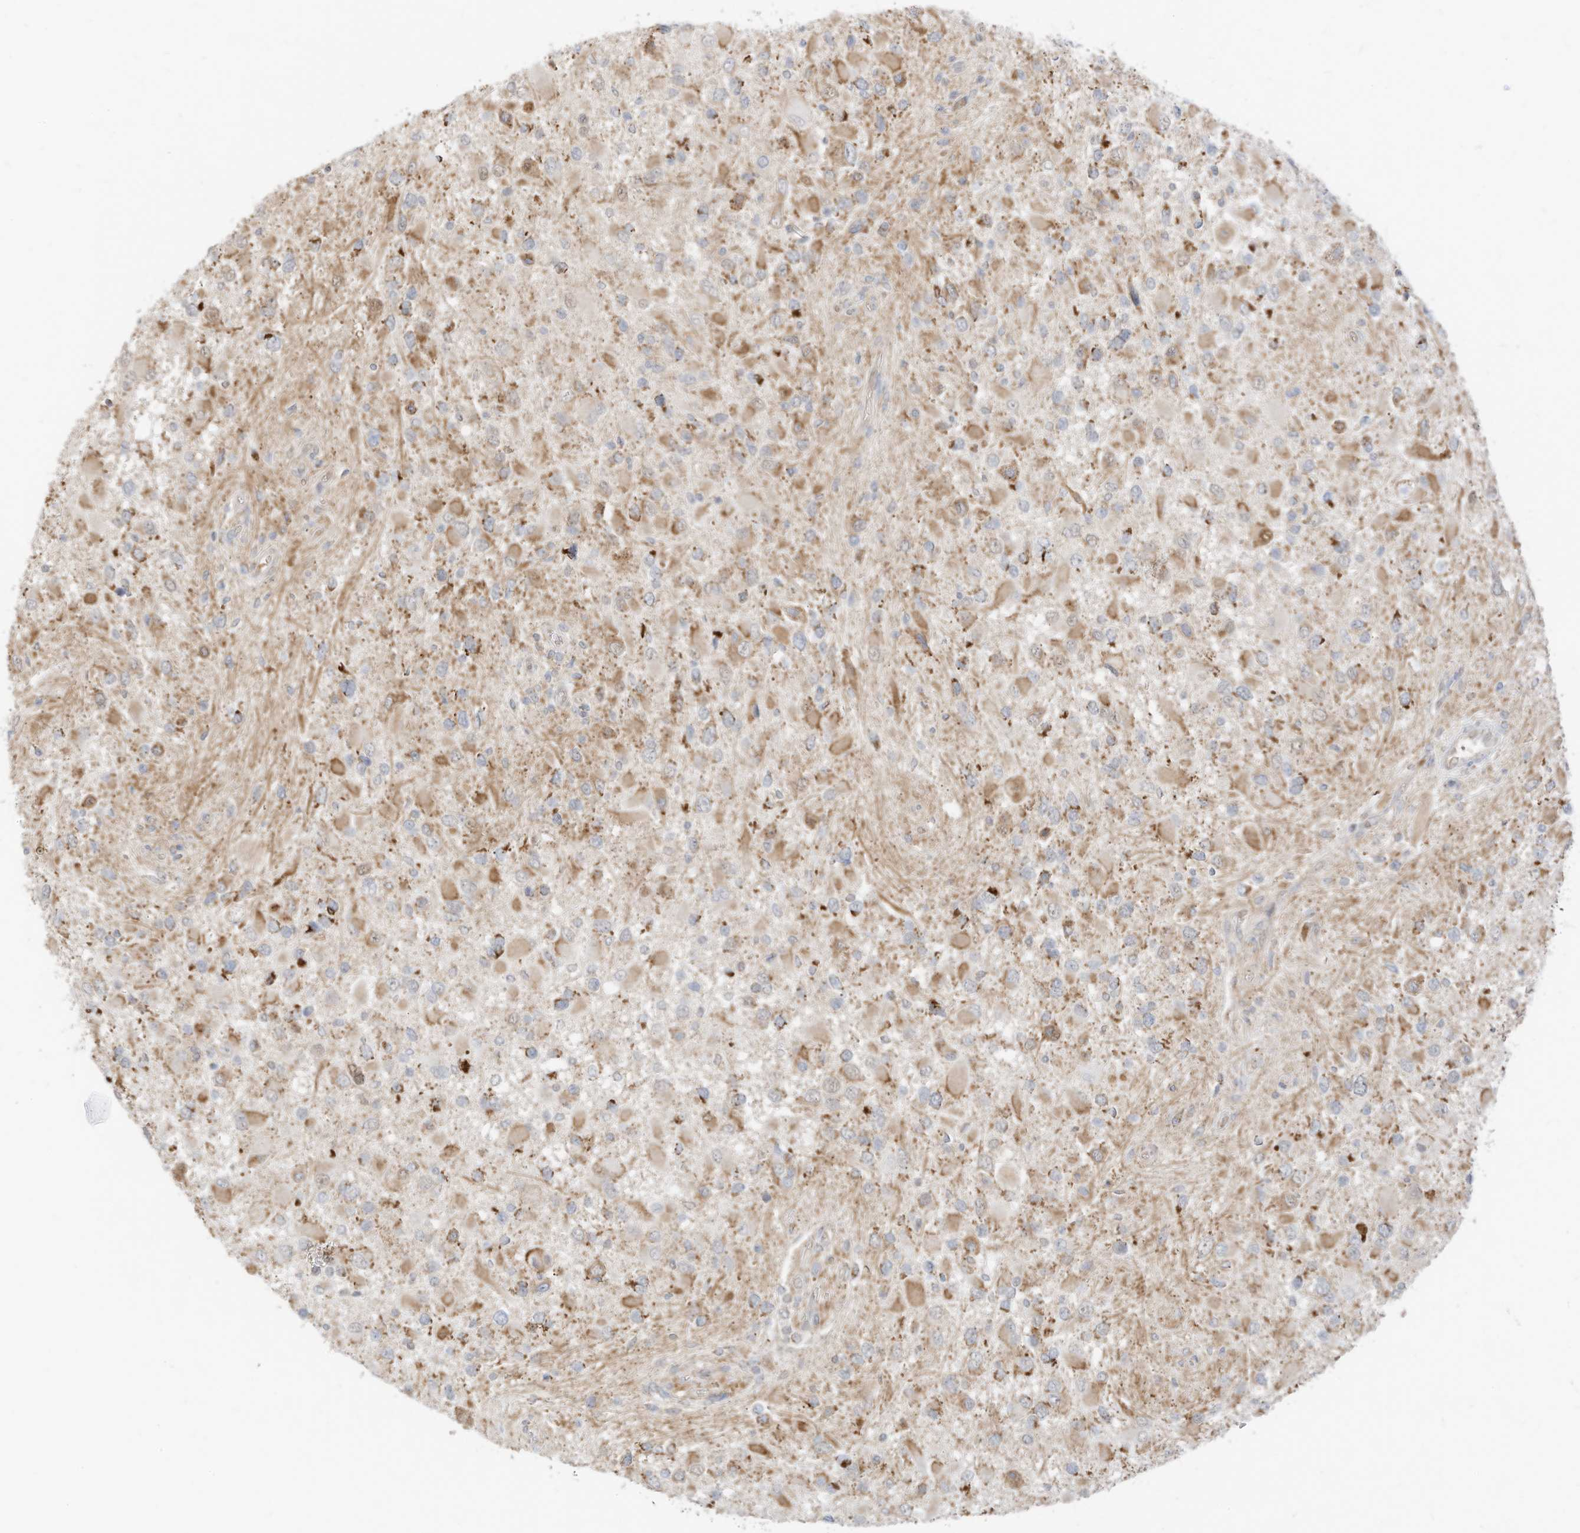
{"staining": {"intensity": "moderate", "quantity": ">75%", "location": "cytoplasmic/membranous"}, "tissue": "glioma", "cell_type": "Tumor cells", "image_type": "cancer", "snomed": [{"axis": "morphology", "description": "Glioma, malignant, High grade"}, {"axis": "topography", "description": "Brain"}], "caption": "Protein expression analysis of human glioma reveals moderate cytoplasmic/membranous staining in about >75% of tumor cells.", "gene": "MTUS2", "patient": {"sex": "male", "age": 53}}